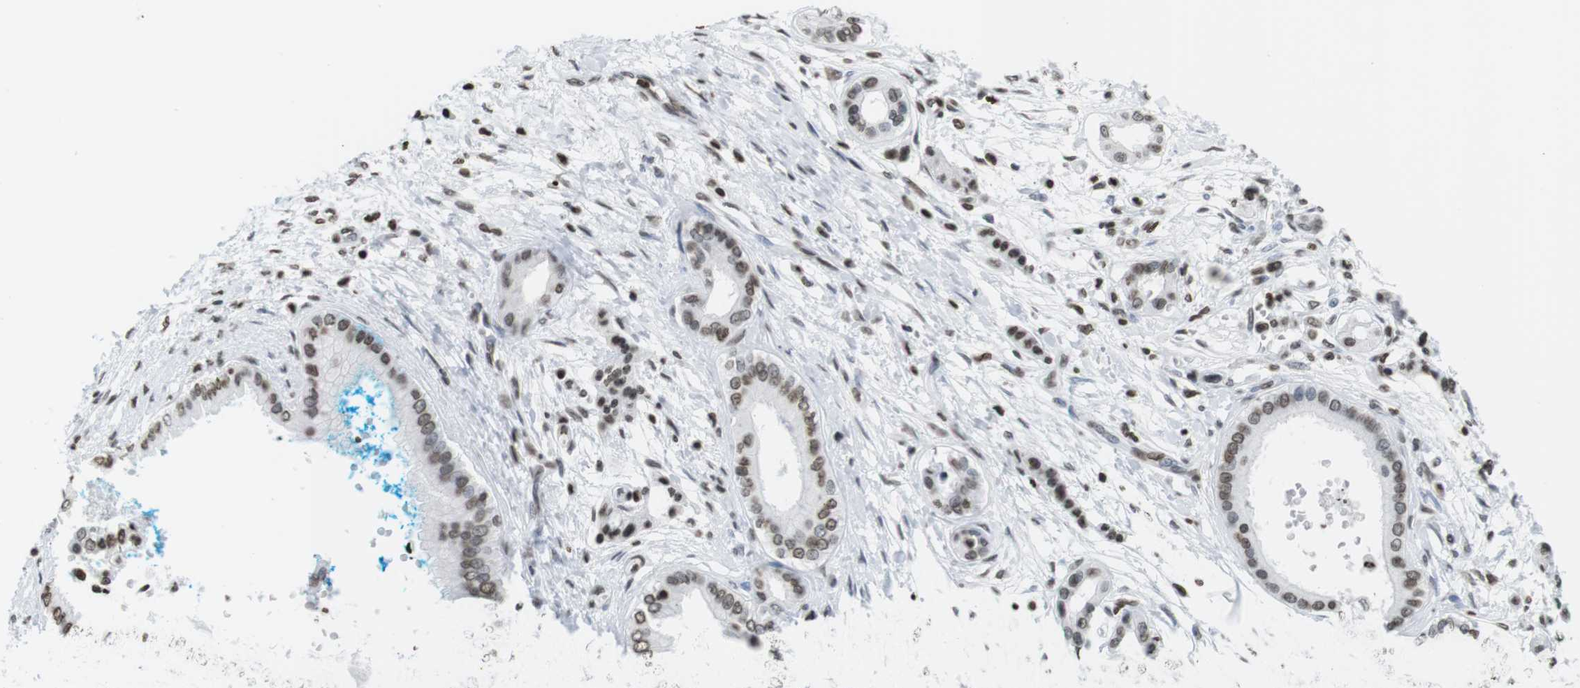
{"staining": {"intensity": "weak", "quantity": ">75%", "location": "nuclear"}, "tissue": "pancreatic cancer", "cell_type": "Tumor cells", "image_type": "cancer", "snomed": [{"axis": "morphology", "description": "Adenocarcinoma, NOS"}, {"axis": "topography", "description": "Pancreas"}], "caption": "Protein staining displays weak nuclear staining in approximately >75% of tumor cells in pancreatic cancer (adenocarcinoma).", "gene": "BSX", "patient": {"sex": "male", "age": 56}}